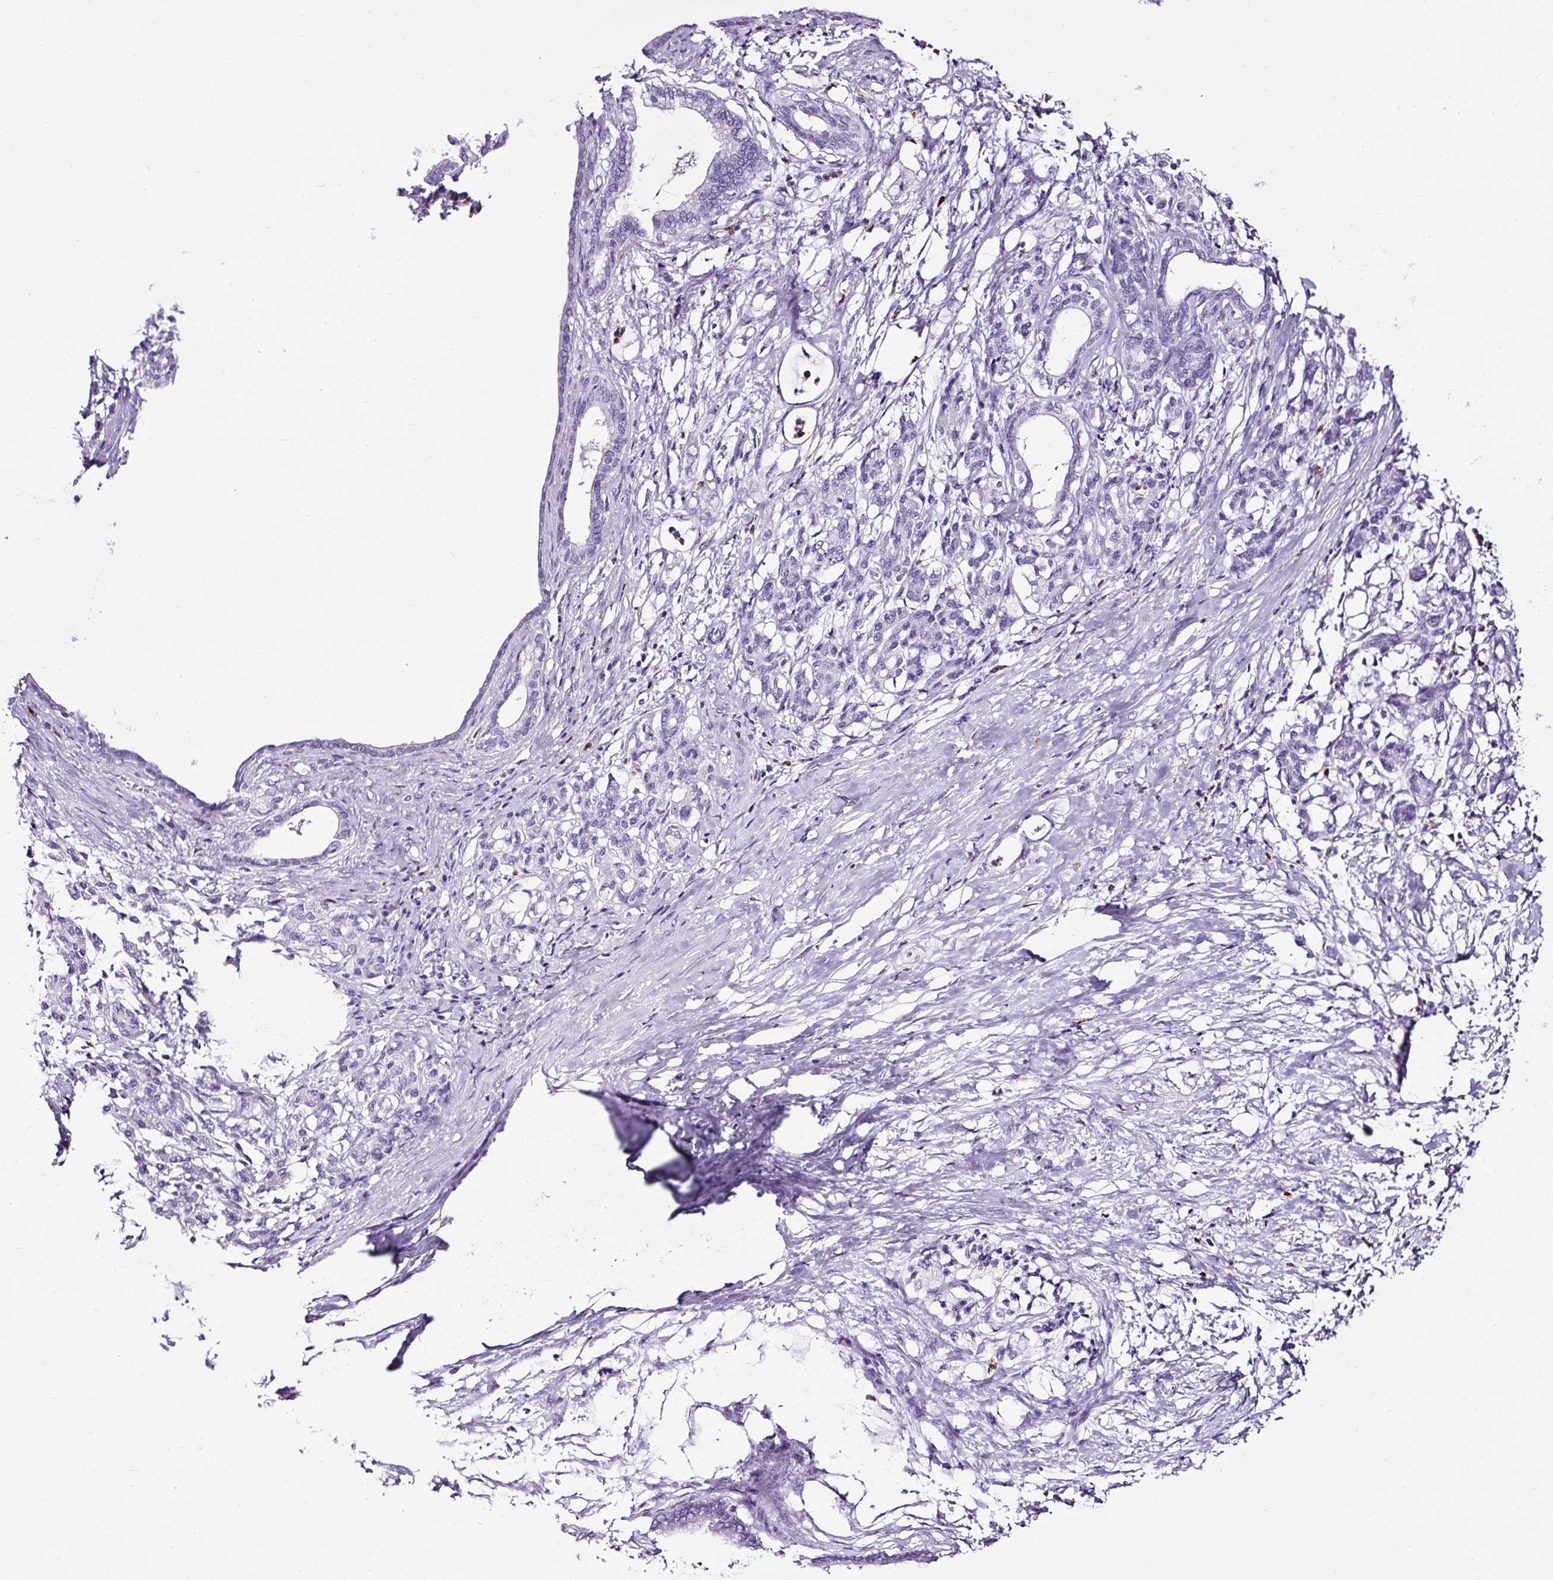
{"staining": {"intensity": "negative", "quantity": "none", "location": "none"}, "tissue": "pancreatic cancer", "cell_type": "Tumor cells", "image_type": "cancer", "snomed": [{"axis": "morphology", "description": "Adenocarcinoma, NOS"}, {"axis": "topography", "description": "Pancreas"}], "caption": "This is an immunohistochemistry (IHC) histopathology image of pancreatic cancer (adenocarcinoma). There is no staining in tumor cells.", "gene": "SLC7A8", "patient": {"sex": "female", "age": 55}}